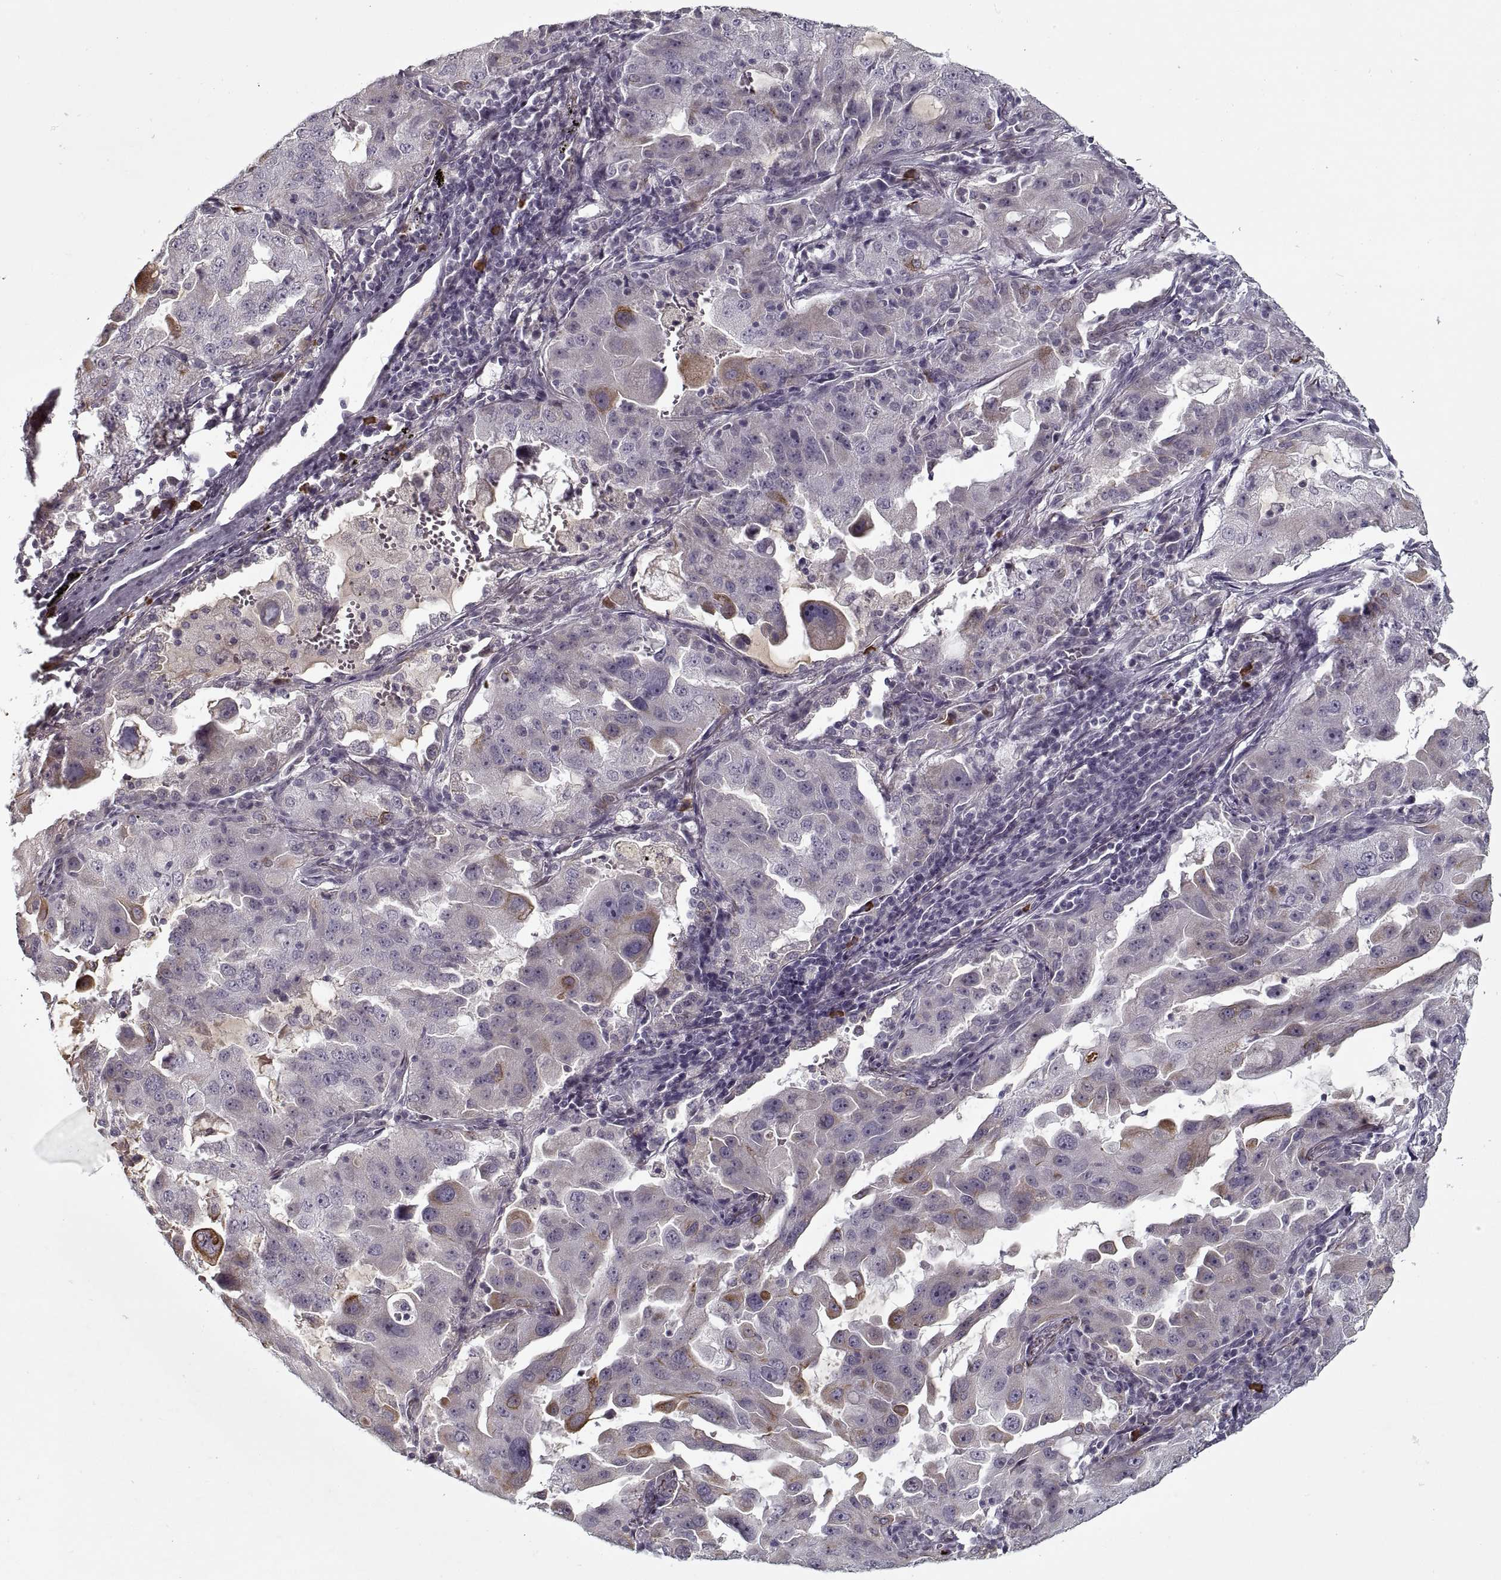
{"staining": {"intensity": "moderate", "quantity": "<25%", "location": "cytoplasmic/membranous"}, "tissue": "lung cancer", "cell_type": "Tumor cells", "image_type": "cancer", "snomed": [{"axis": "morphology", "description": "Adenocarcinoma, NOS"}, {"axis": "topography", "description": "Lung"}], "caption": "Immunohistochemical staining of human adenocarcinoma (lung) reveals low levels of moderate cytoplasmic/membranous staining in about <25% of tumor cells.", "gene": "GAD2", "patient": {"sex": "female", "age": 61}}